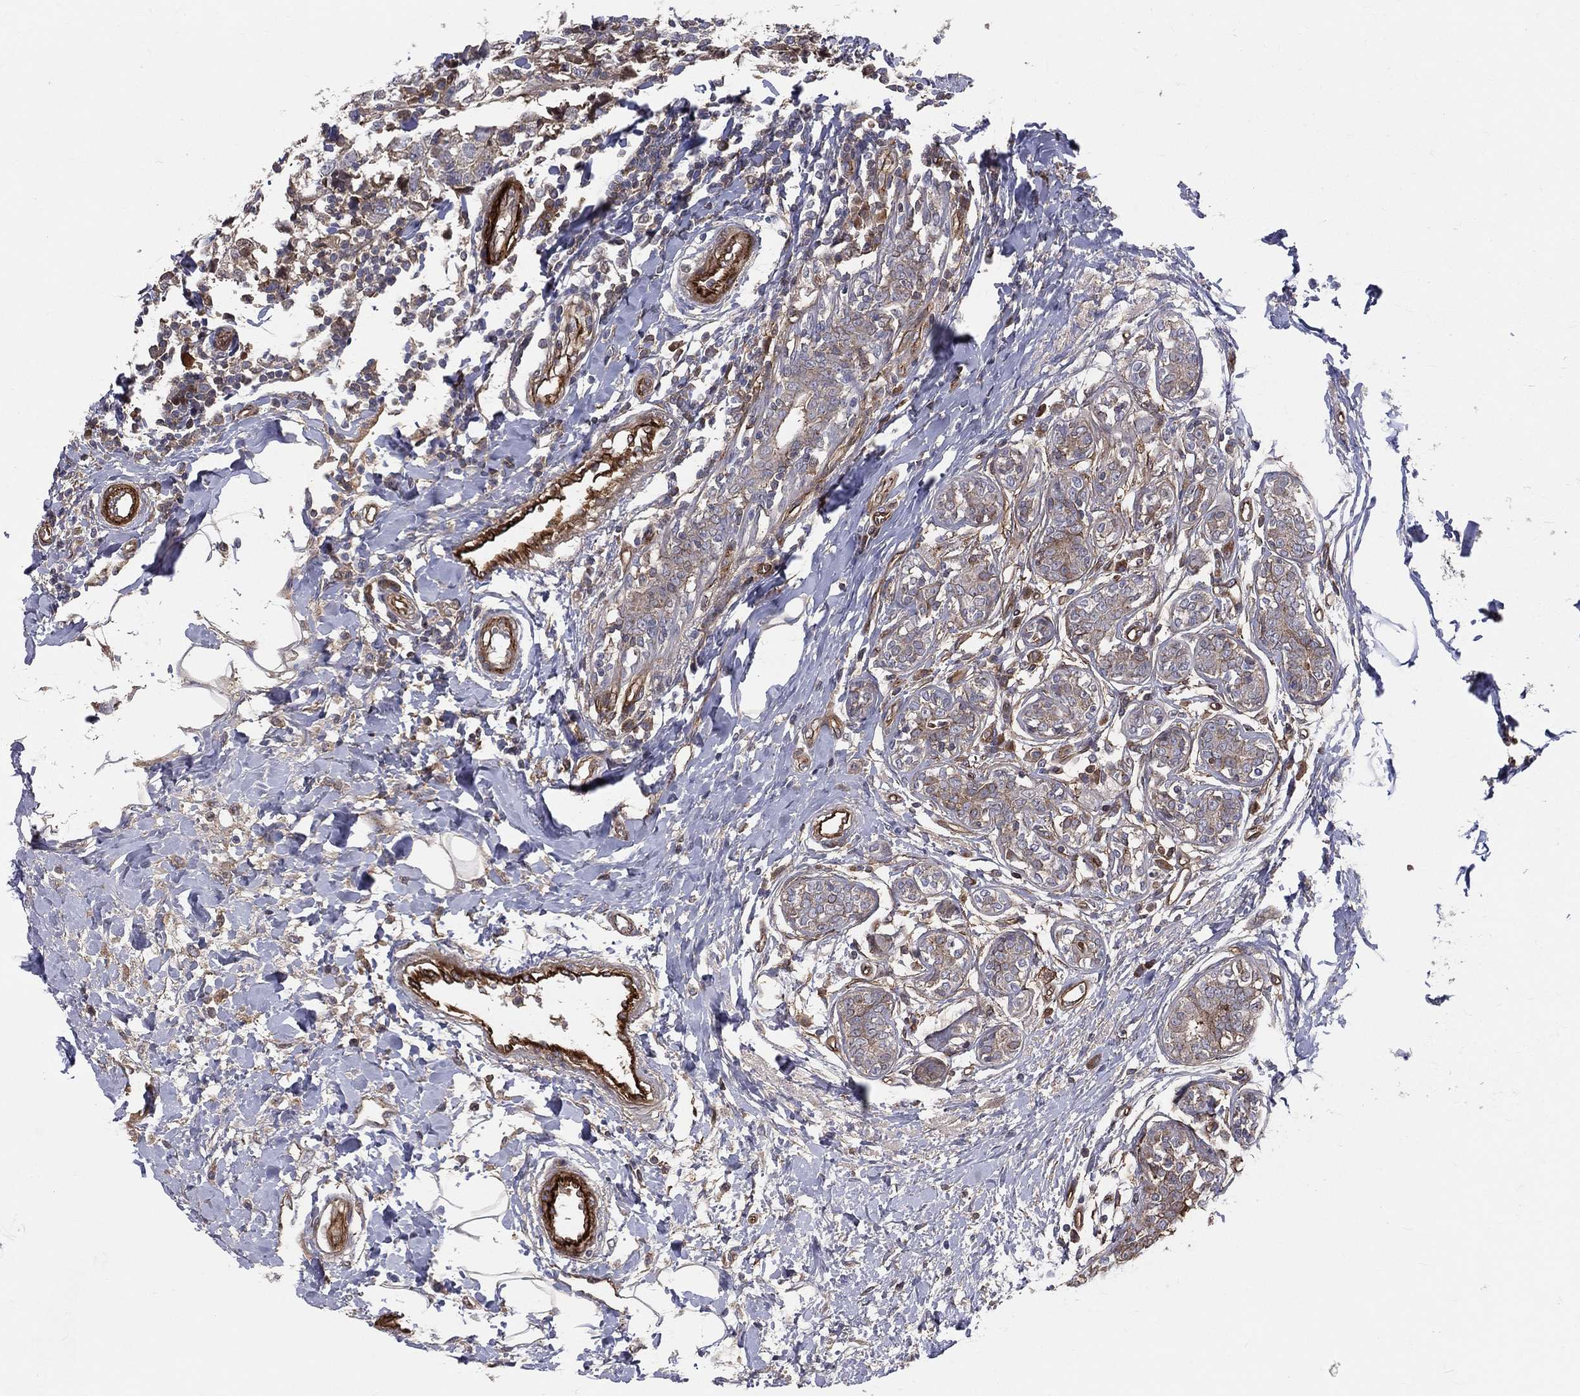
{"staining": {"intensity": "weak", "quantity": "<25%", "location": "cytoplasmic/membranous"}, "tissue": "breast cancer", "cell_type": "Tumor cells", "image_type": "cancer", "snomed": [{"axis": "morphology", "description": "Duct carcinoma"}, {"axis": "topography", "description": "Breast"}], "caption": "Breast cancer (infiltrating ductal carcinoma) was stained to show a protein in brown. There is no significant expression in tumor cells.", "gene": "ENTPD1", "patient": {"sex": "female", "age": 30}}